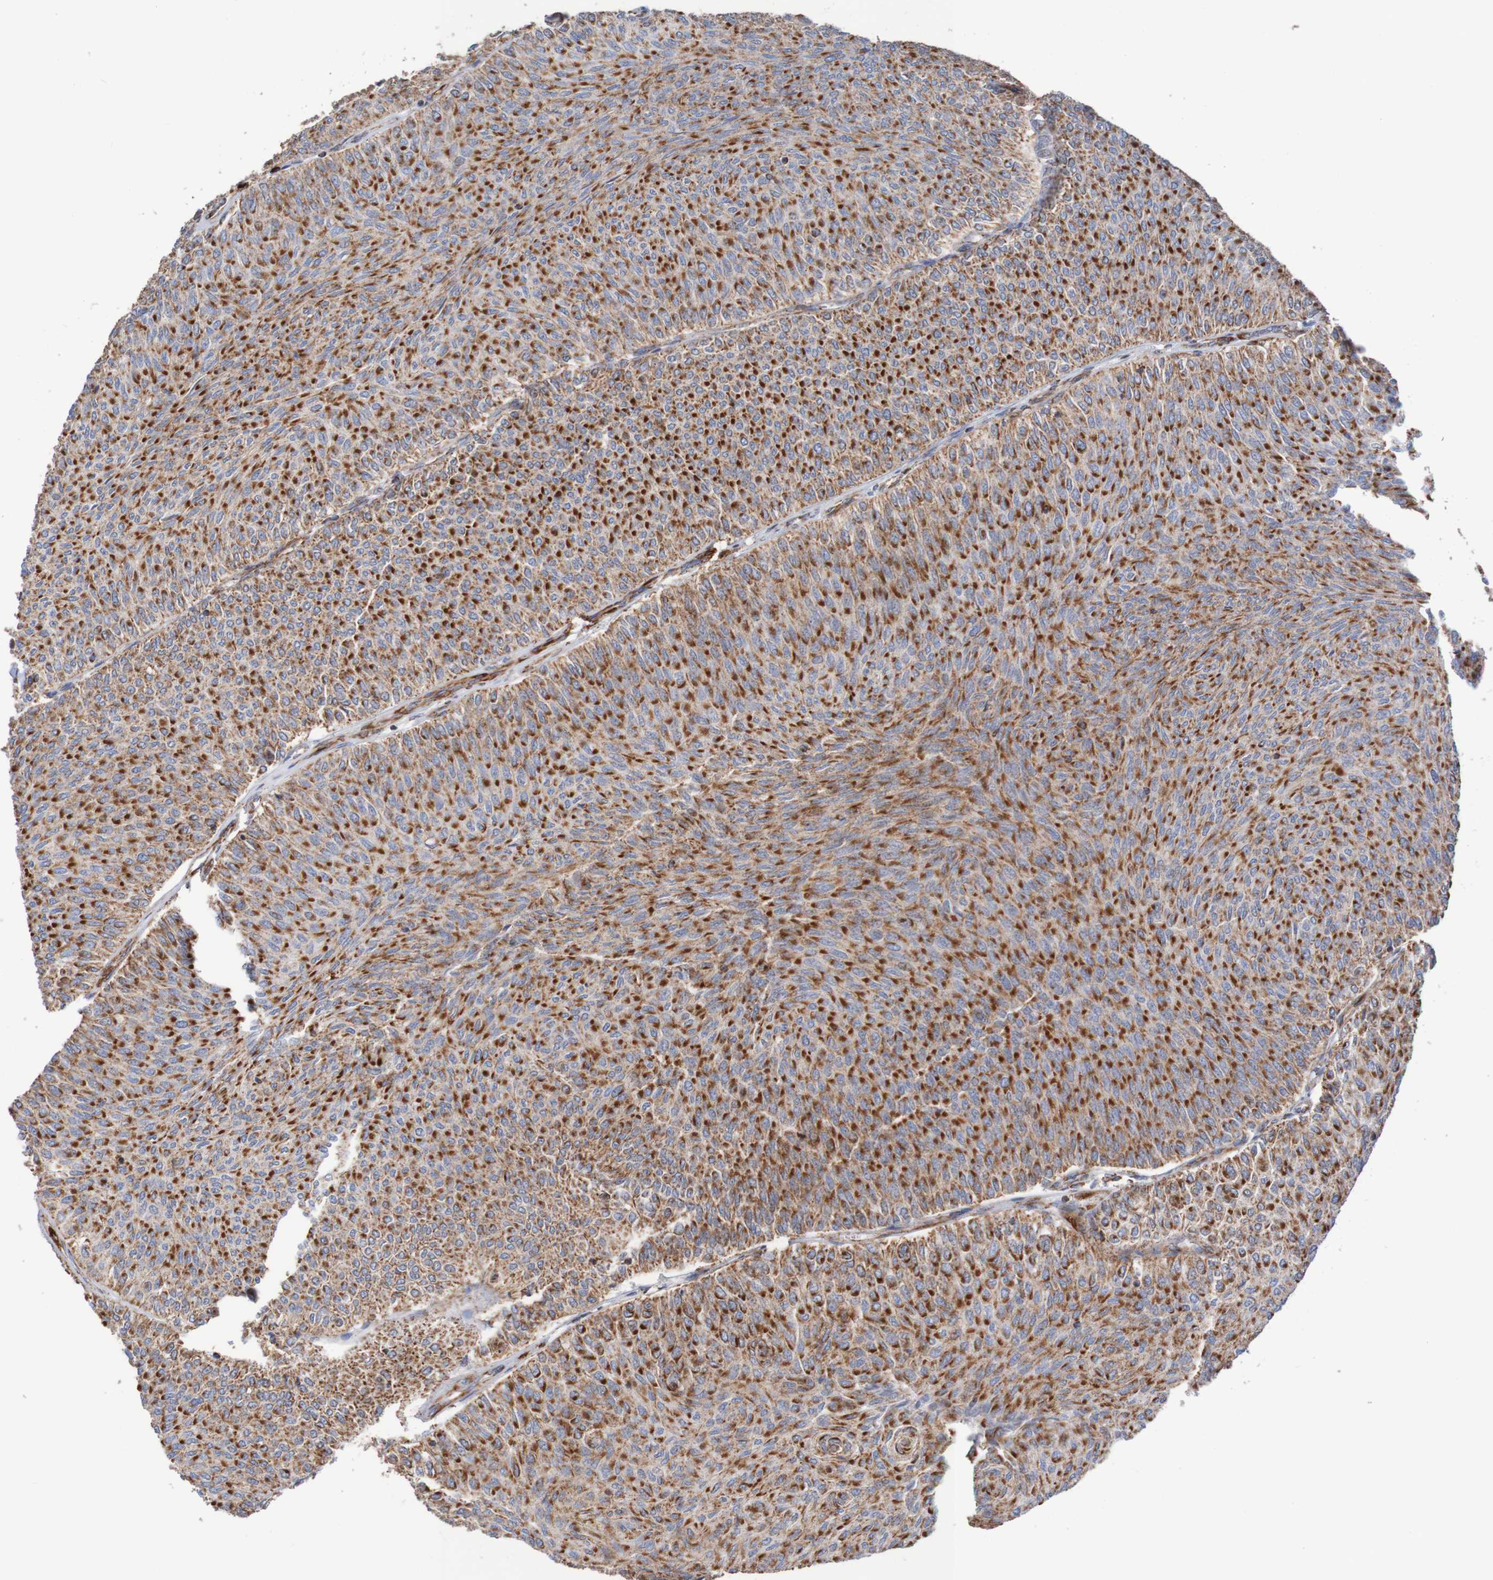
{"staining": {"intensity": "strong", "quantity": ">75%", "location": "cytoplasmic/membranous"}, "tissue": "urothelial cancer", "cell_type": "Tumor cells", "image_type": "cancer", "snomed": [{"axis": "morphology", "description": "Urothelial carcinoma, Low grade"}, {"axis": "topography", "description": "Urinary bladder"}], "caption": "Protein staining of urothelial cancer tissue reveals strong cytoplasmic/membranous expression in approximately >75% of tumor cells. (Brightfield microscopy of DAB IHC at high magnification).", "gene": "MMEL1", "patient": {"sex": "male", "age": 78}}